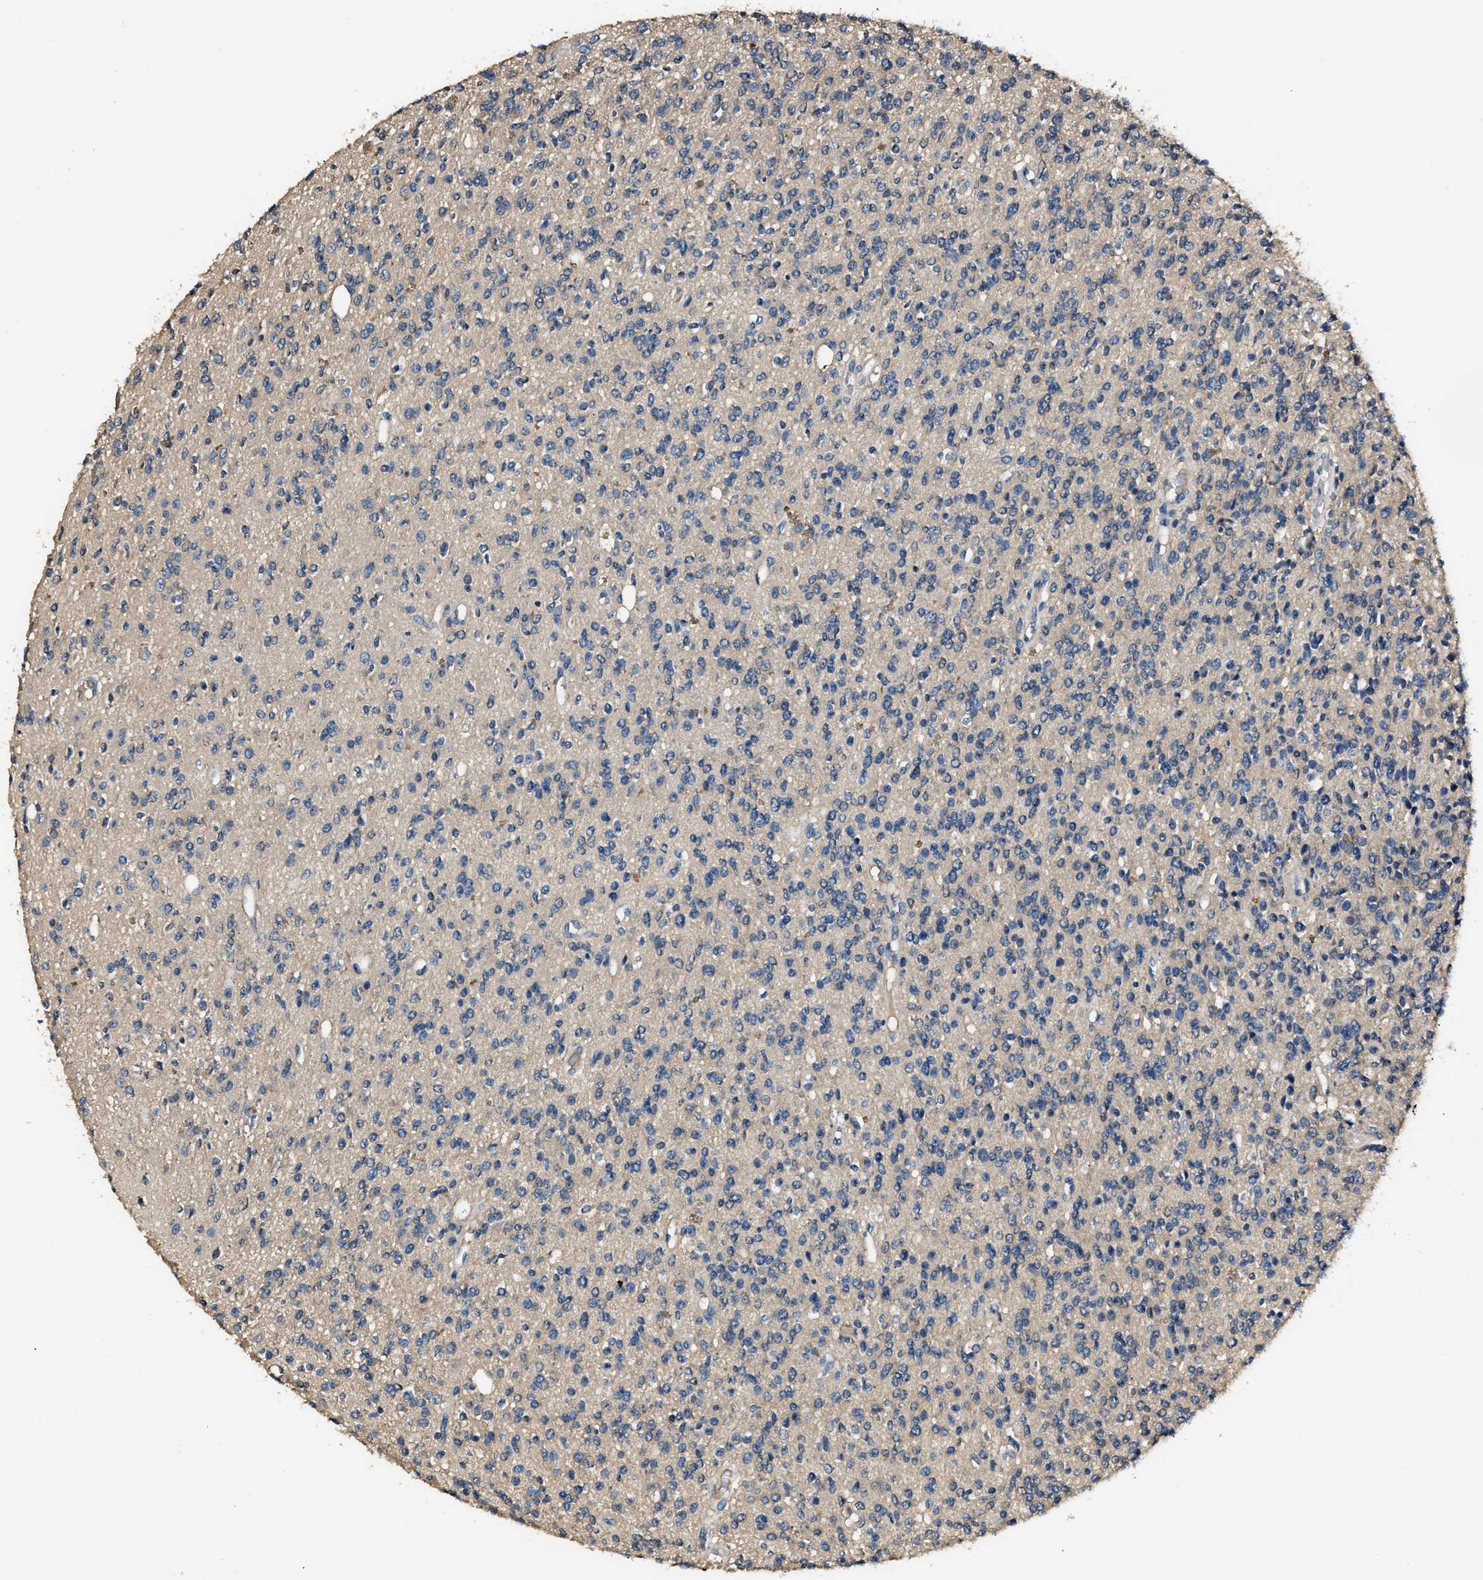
{"staining": {"intensity": "negative", "quantity": "none", "location": "none"}, "tissue": "glioma", "cell_type": "Tumor cells", "image_type": "cancer", "snomed": [{"axis": "morphology", "description": "Glioma, malignant, High grade"}, {"axis": "topography", "description": "Brain"}], "caption": "This is an immunohistochemistry (IHC) micrograph of glioma. There is no expression in tumor cells.", "gene": "GSTP1", "patient": {"sex": "male", "age": 34}}